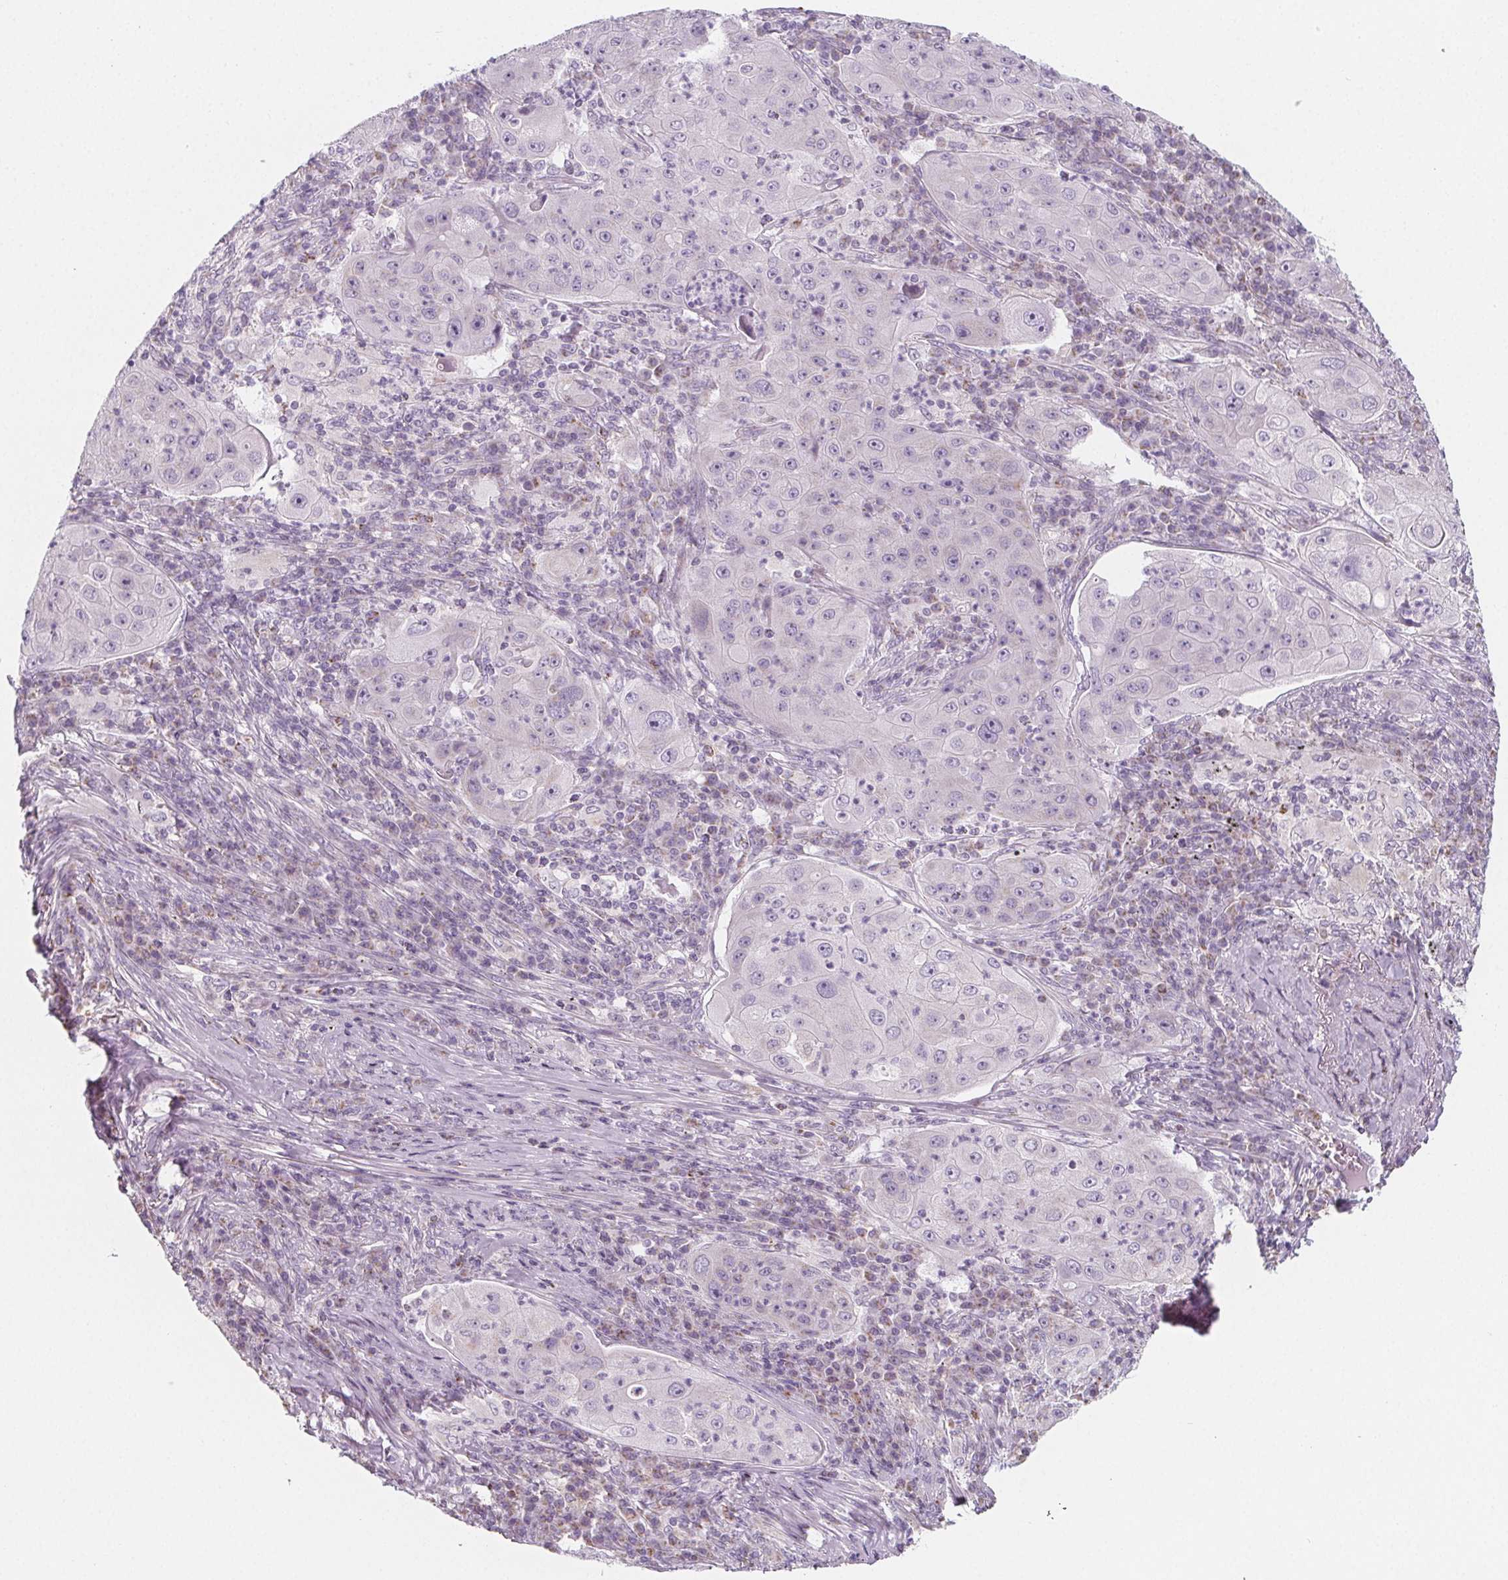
{"staining": {"intensity": "negative", "quantity": "none", "location": "none"}, "tissue": "lung cancer", "cell_type": "Tumor cells", "image_type": "cancer", "snomed": [{"axis": "morphology", "description": "Squamous cell carcinoma, NOS"}, {"axis": "topography", "description": "Lung"}], "caption": "Immunohistochemistry photomicrograph of neoplastic tissue: lung cancer stained with DAB reveals no significant protein expression in tumor cells.", "gene": "IL17C", "patient": {"sex": "female", "age": 59}}